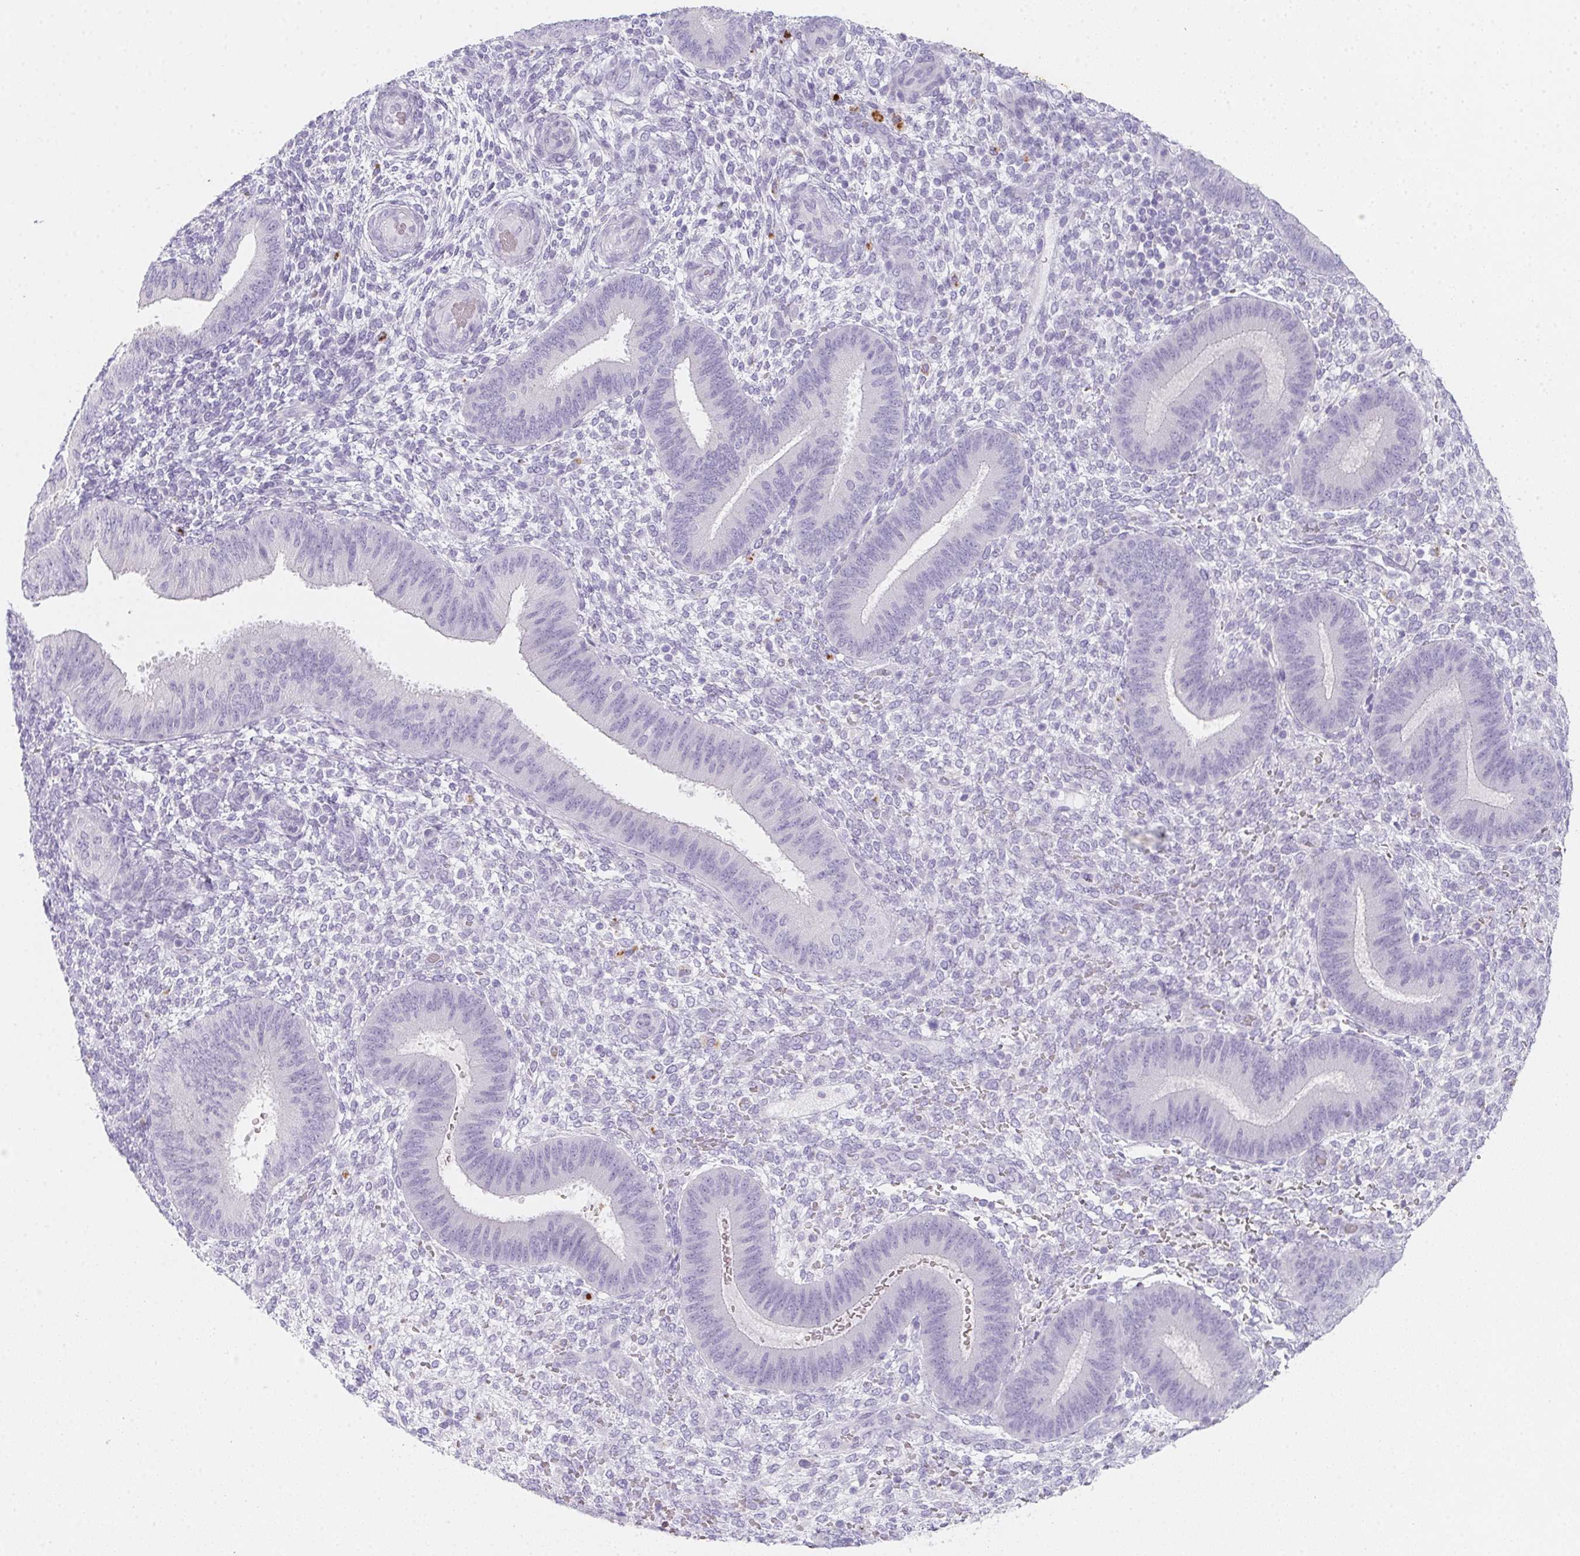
{"staining": {"intensity": "negative", "quantity": "none", "location": "none"}, "tissue": "endometrium", "cell_type": "Cells in endometrial stroma", "image_type": "normal", "snomed": [{"axis": "morphology", "description": "Normal tissue, NOS"}, {"axis": "topography", "description": "Endometrium"}], "caption": "Immunohistochemistry (IHC) image of benign endometrium stained for a protein (brown), which displays no expression in cells in endometrial stroma.", "gene": "DCD", "patient": {"sex": "female", "age": 39}}